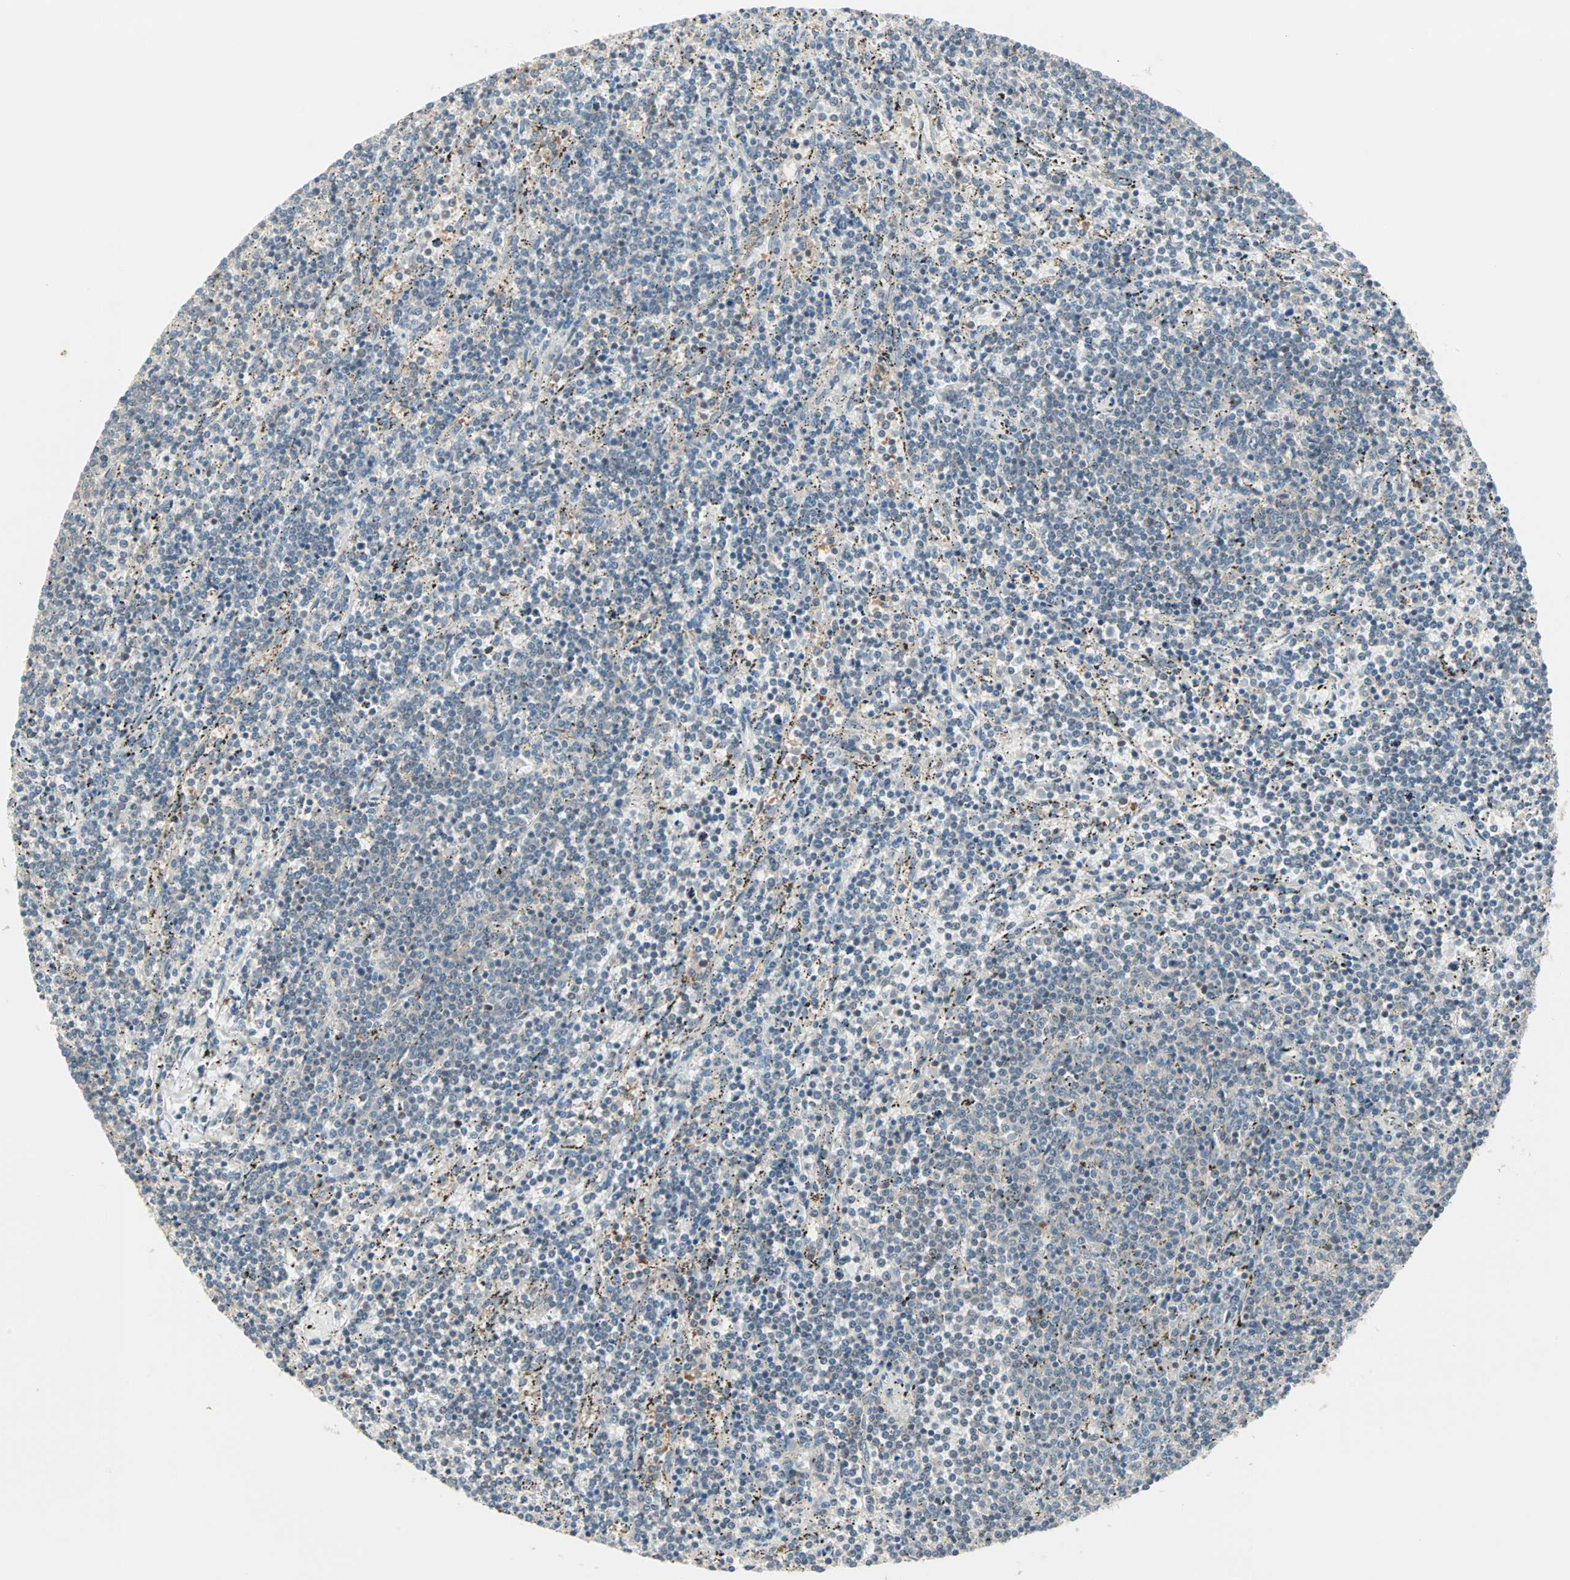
{"staining": {"intensity": "weak", "quantity": "25%-75%", "location": "cytoplasmic/membranous"}, "tissue": "lymphoma", "cell_type": "Tumor cells", "image_type": "cancer", "snomed": [{"axis": "morphology", "description": "Malignant lymphoma, non-Hodgkin's type, Low grade"}, {"axis": "topography", "description": "Spleen"}], "caption": "Weak cytoplasmic/membranous staining for a protein is appreciated in approximately 25%-75% of tumor cells of low-grade malignant lymphoma, non-Hodgkin's type using IHC.", "gene": "ZFP36", "patient": {"sex": "female", "age": 50}}